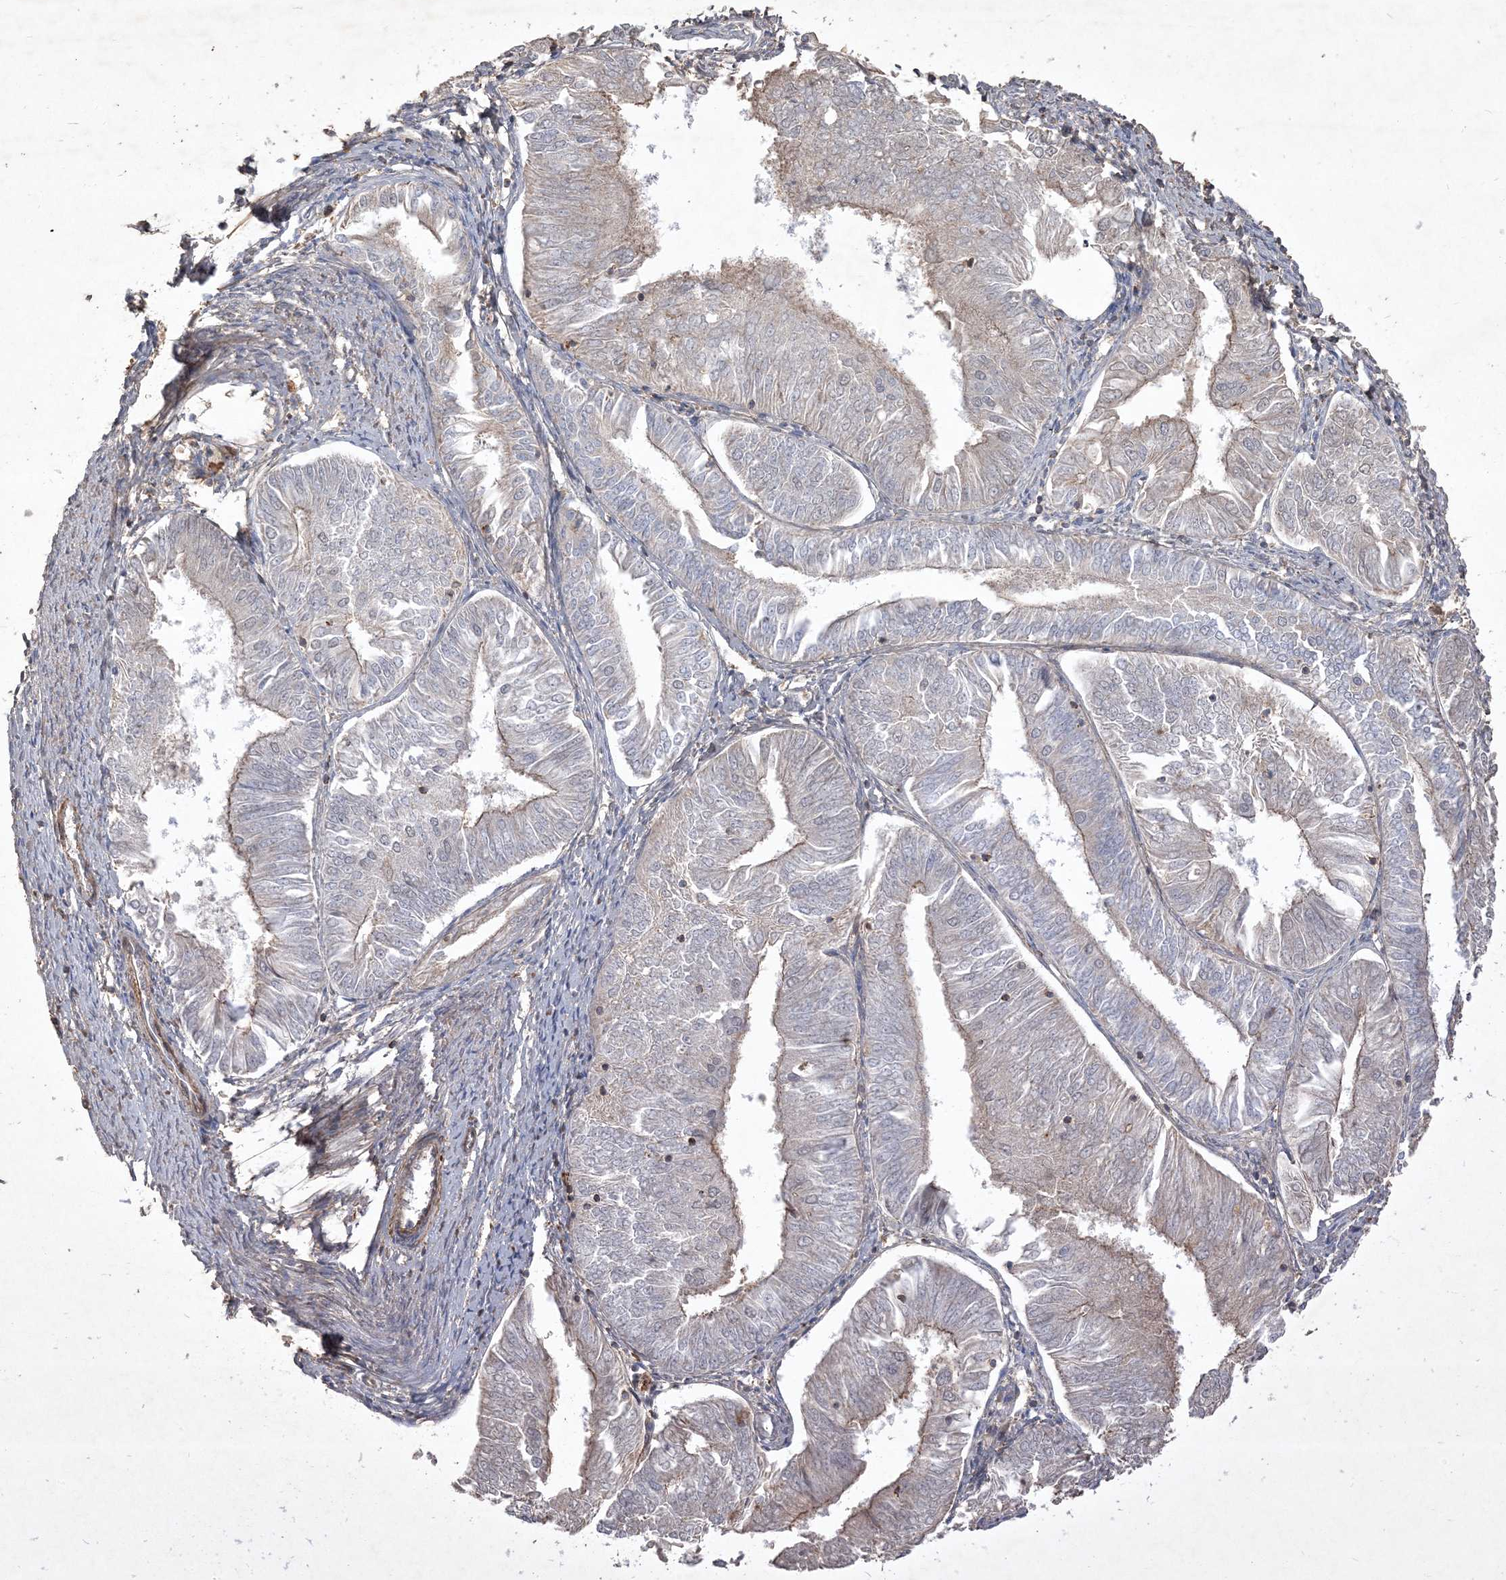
{"staining": {"intensity": "moderate", "quantity": "<25%", "location": "cytoplasmic/membranous"}, "tissue": "endometrial cancer", "cell_type": "Tumor cells", "image_type": "cancer", "snomed": [{"axis": "morphology", "description": "Adenocarcinoma, NOS"}, {"axis": "topography", "description": "Endometrium"}], "caption": "The micrograph shows staining of endometrial cancer (adenocarcinoma), revealing moderate cytoplasmic/membranous protein expression (brown color) within tumor cells.", "gene": "PRRT3", "patient": {"sex": "female", "age": 58}}